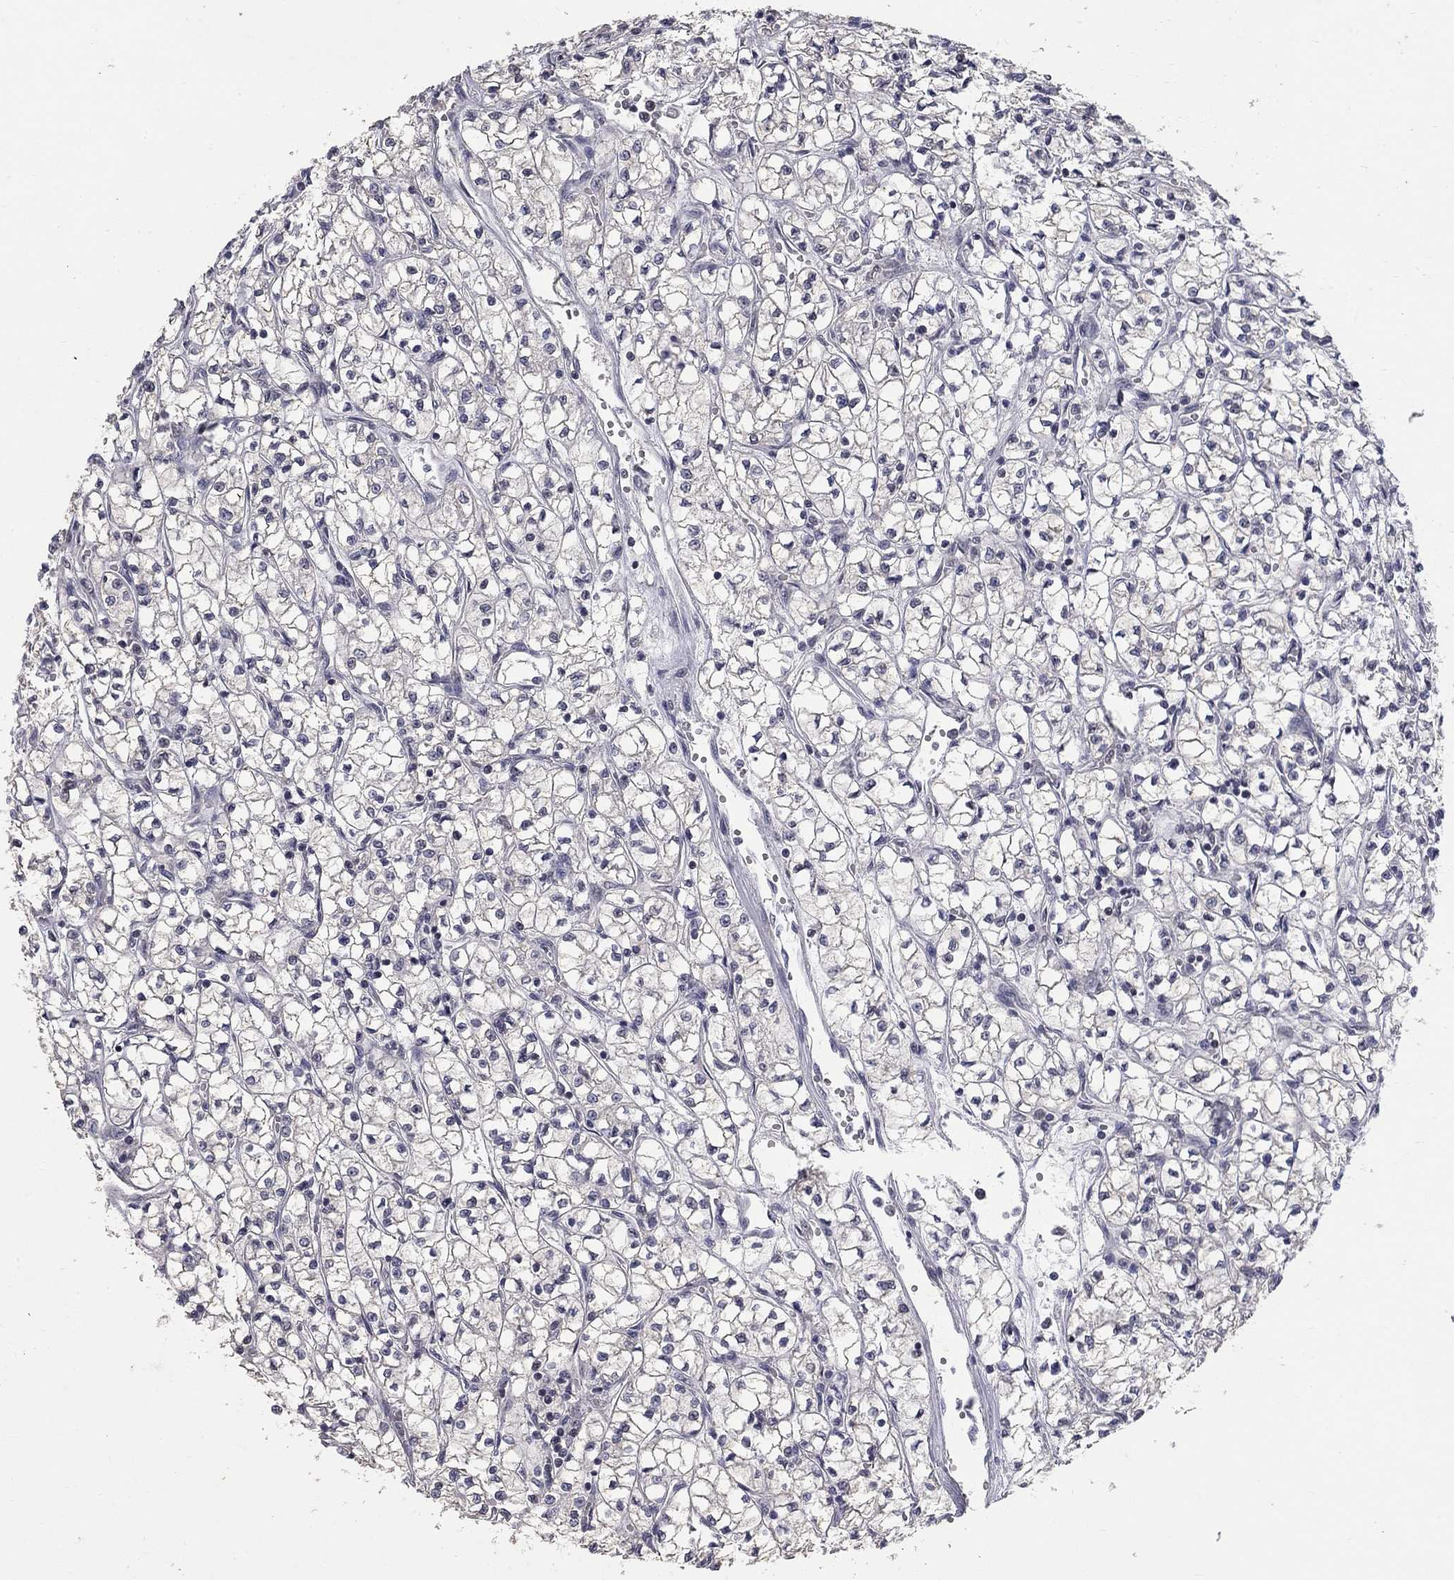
{"staining": {"intensity": "negative", "quantity": "none", "location": "none"}, "tissue": "renal cancer", "cell_type": "Tumor cells", "image_type": "cancer", "snomed": [{"axis": "morphology", "description": "Adenocarcinoma, NOS"}, {"axis": "topography", "description": "Kidney"}], "caption": "Immunohistochemistry photomicrograph of renal cancer stained for a protein (brown), which reveals no expression in tumor cells.", "gene": "SPATA33", "patient": {"sex": "female", "age": 64}}